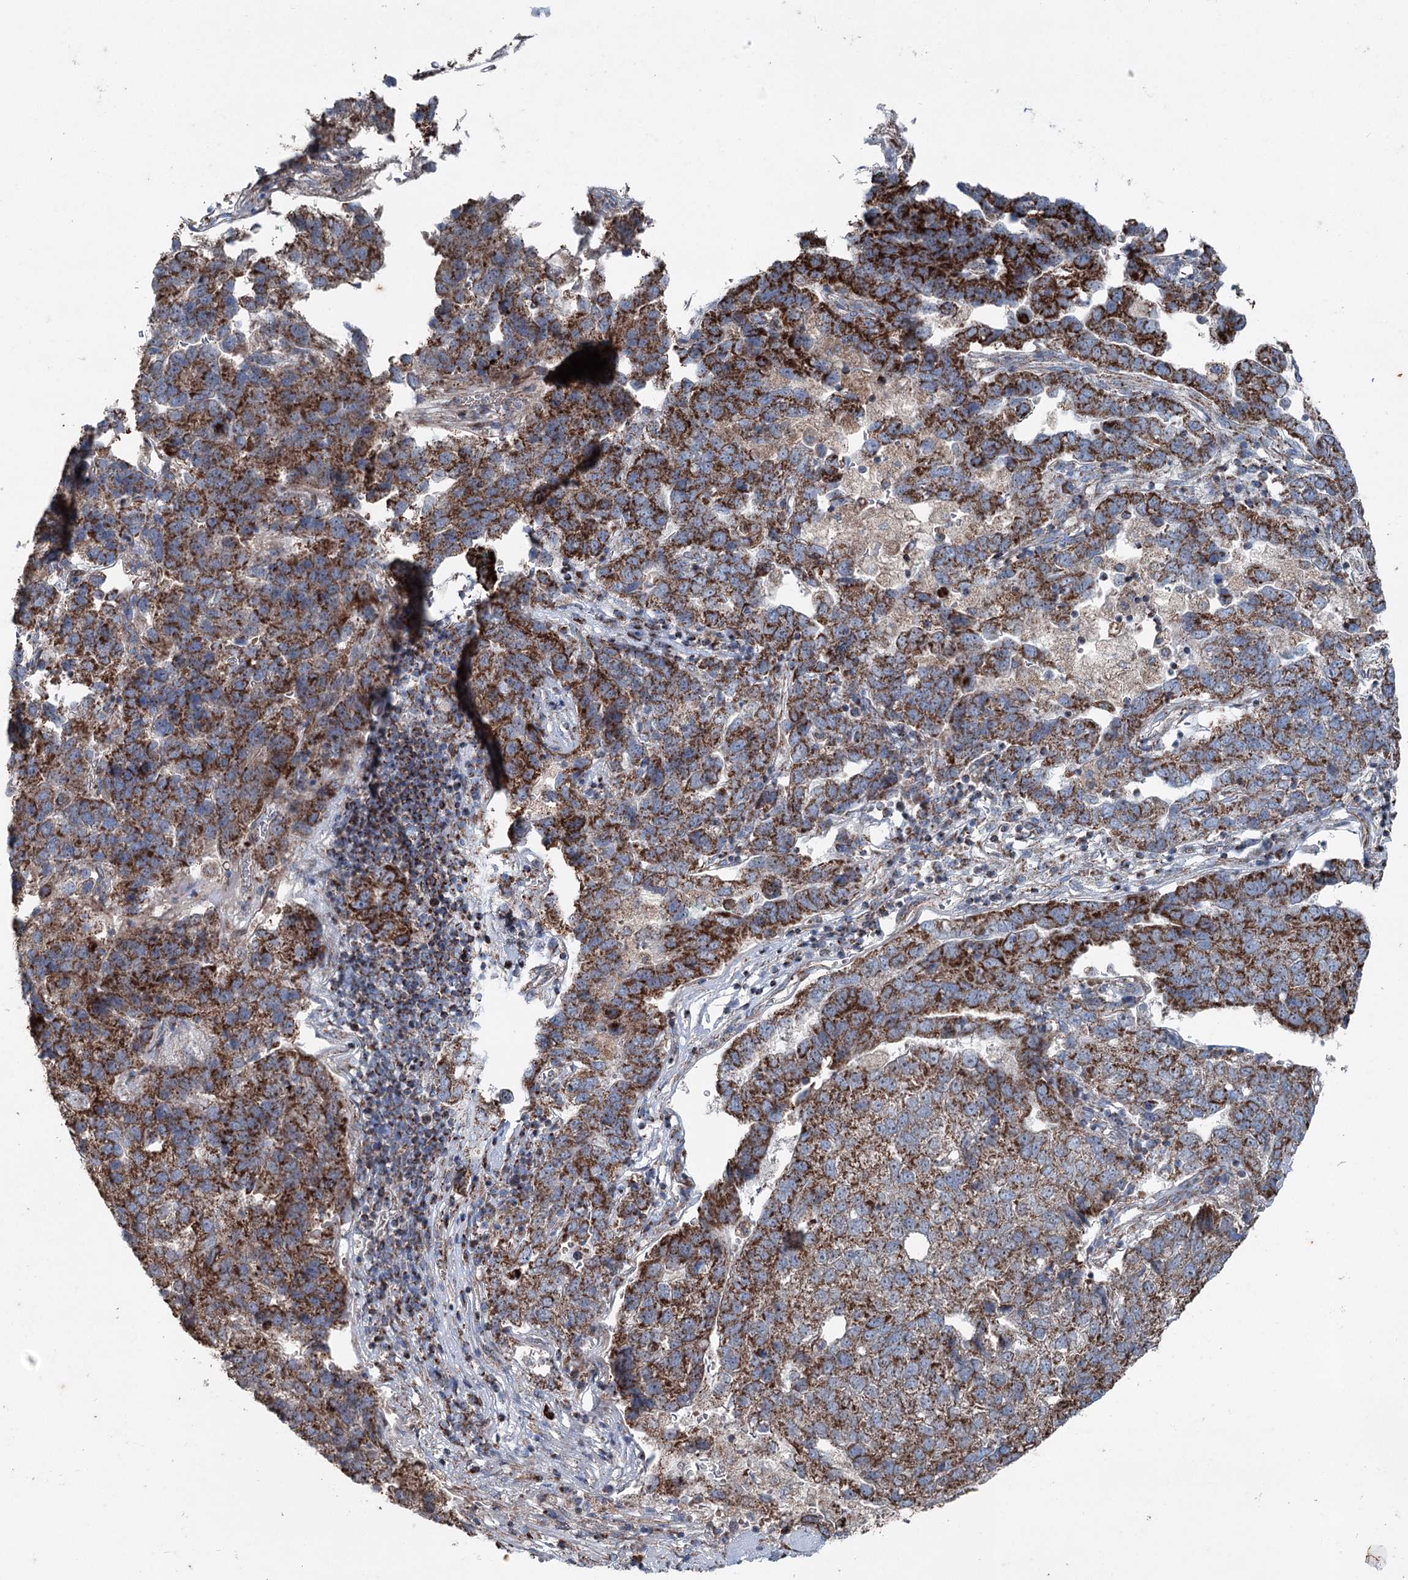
{"staining": {"intensity": "strong", "quantity": "25%-75%", "location": "cytoplasmic/membranous"}, "tissue": "pancreatic cancer", "cell_type": "Tumor cells", "image_type": "cancer", "snomed": [{"axis": "morphology", "description": "Adenocarcinoma, NOS"}, {"axis": "topography", "description": "Pancreas"}], "caption": "Strong cytoplasmic/membranous staining for a protein is identified in approximately 25%-75% of tumor cells of pancreatic cancer (adenocarcinoma) using immunohistochemistry (IHC).", "gene": "UCN3", "patient": {"sex": "female", "age": 61}}